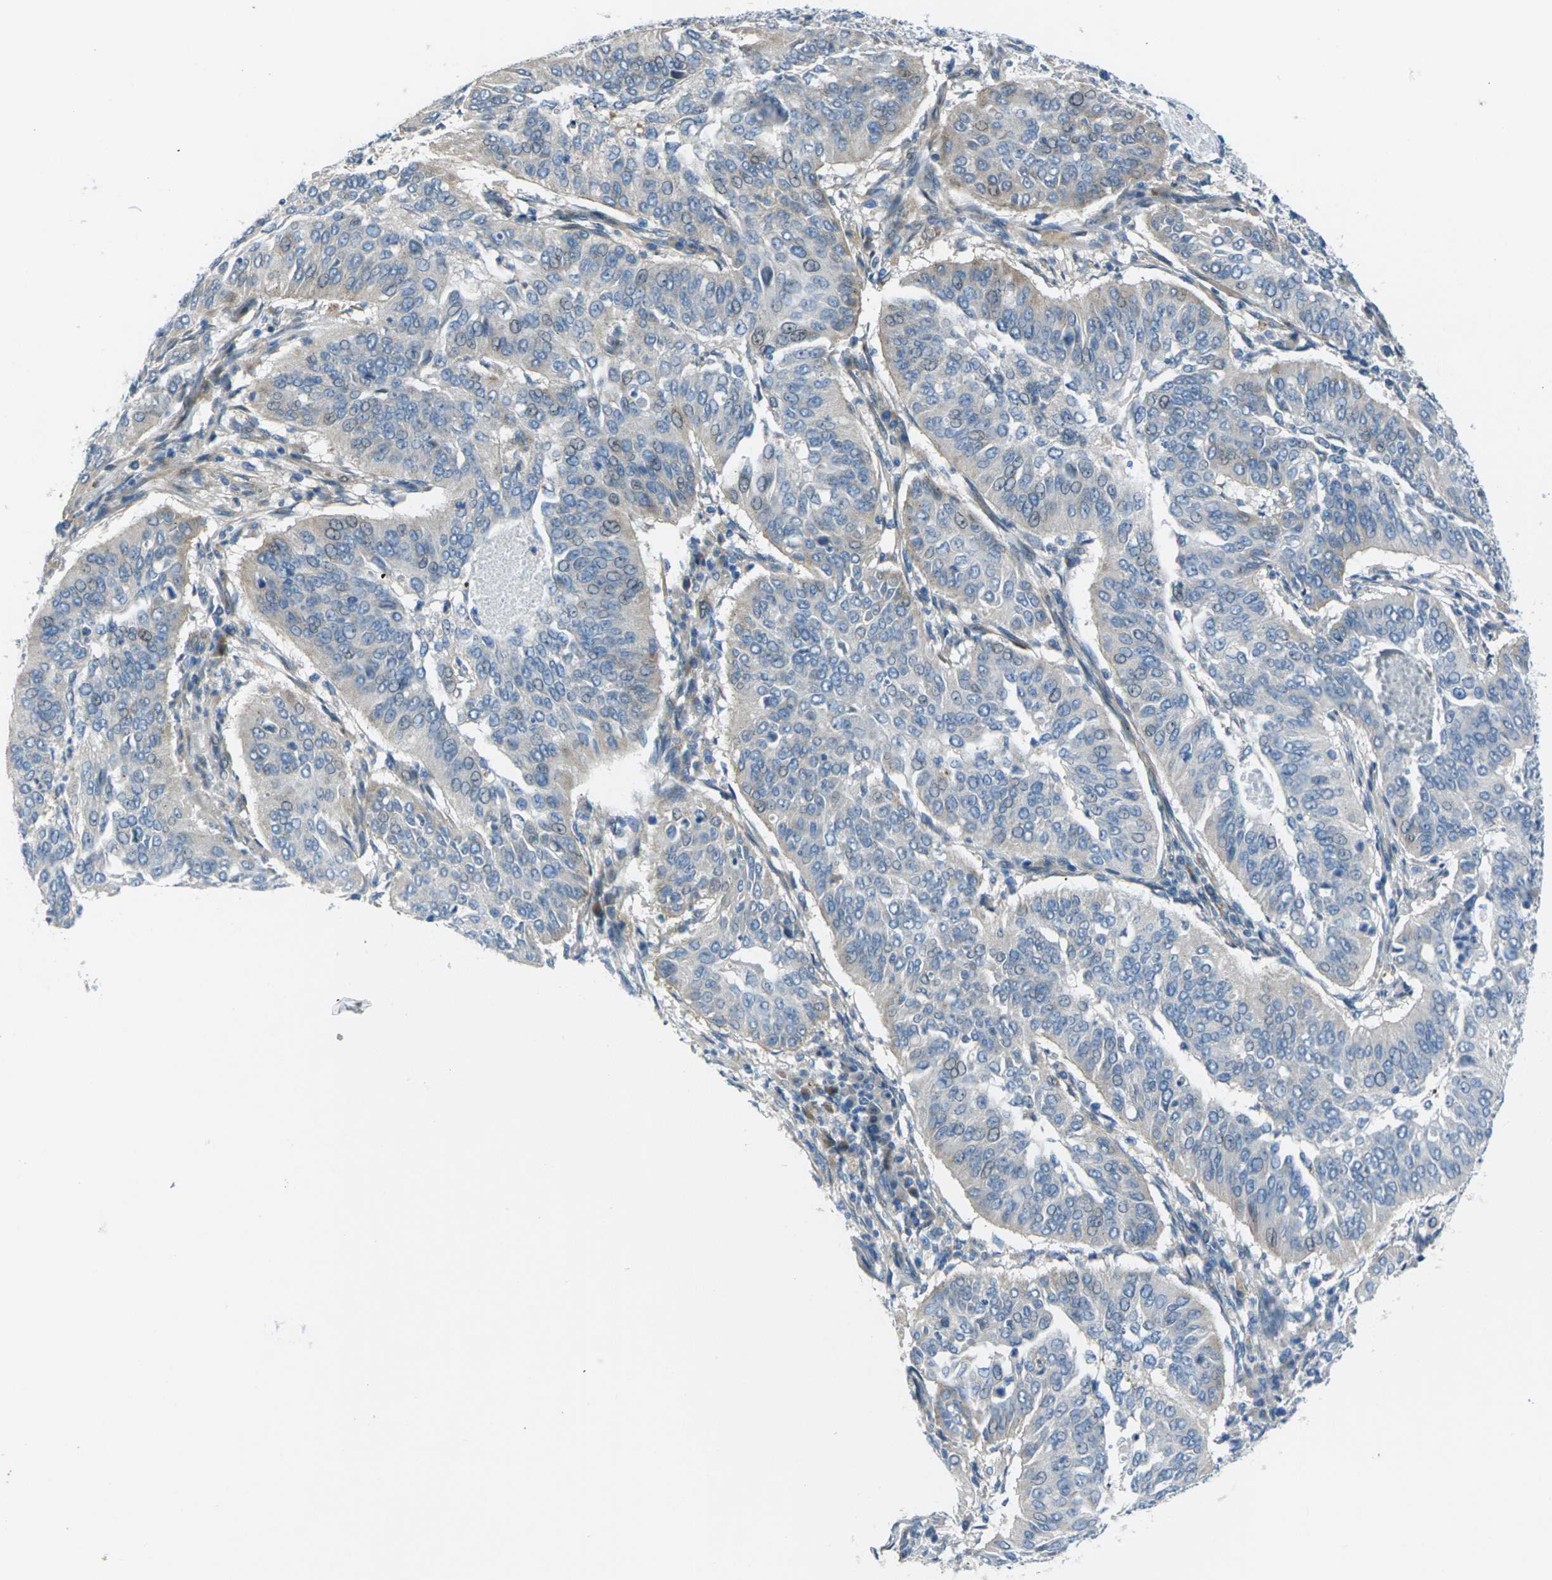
{"staining": {"intensity": "moderate", "quantity": "<25%", "location": "cytoplasmic/membranous"}, "tissue": "cervical cancer", "cell_type": "Tumor cells", "image_type": "cancer", "snomed": [{"axis": "morphology", "description": "Normal tissue, NOS"}, {"axis": "morphology", "description": "Squamous cell carcinoma, NOS"}, {"axis": "topography", "description": "Cervix"}], "caption": "A high-resolution image shows immunohistochemistry (IHC) staining of squamous cell carcinoma (cervical), which demonstrates moderate cytoplasmic/membranous positivity in approximately <25% of tumor cells. Immunohistochemistry stains the protein in brown and the nuclei are stained blue.", "gene": "EDNRA", "patient": {"sex": "female", "age": 39}}